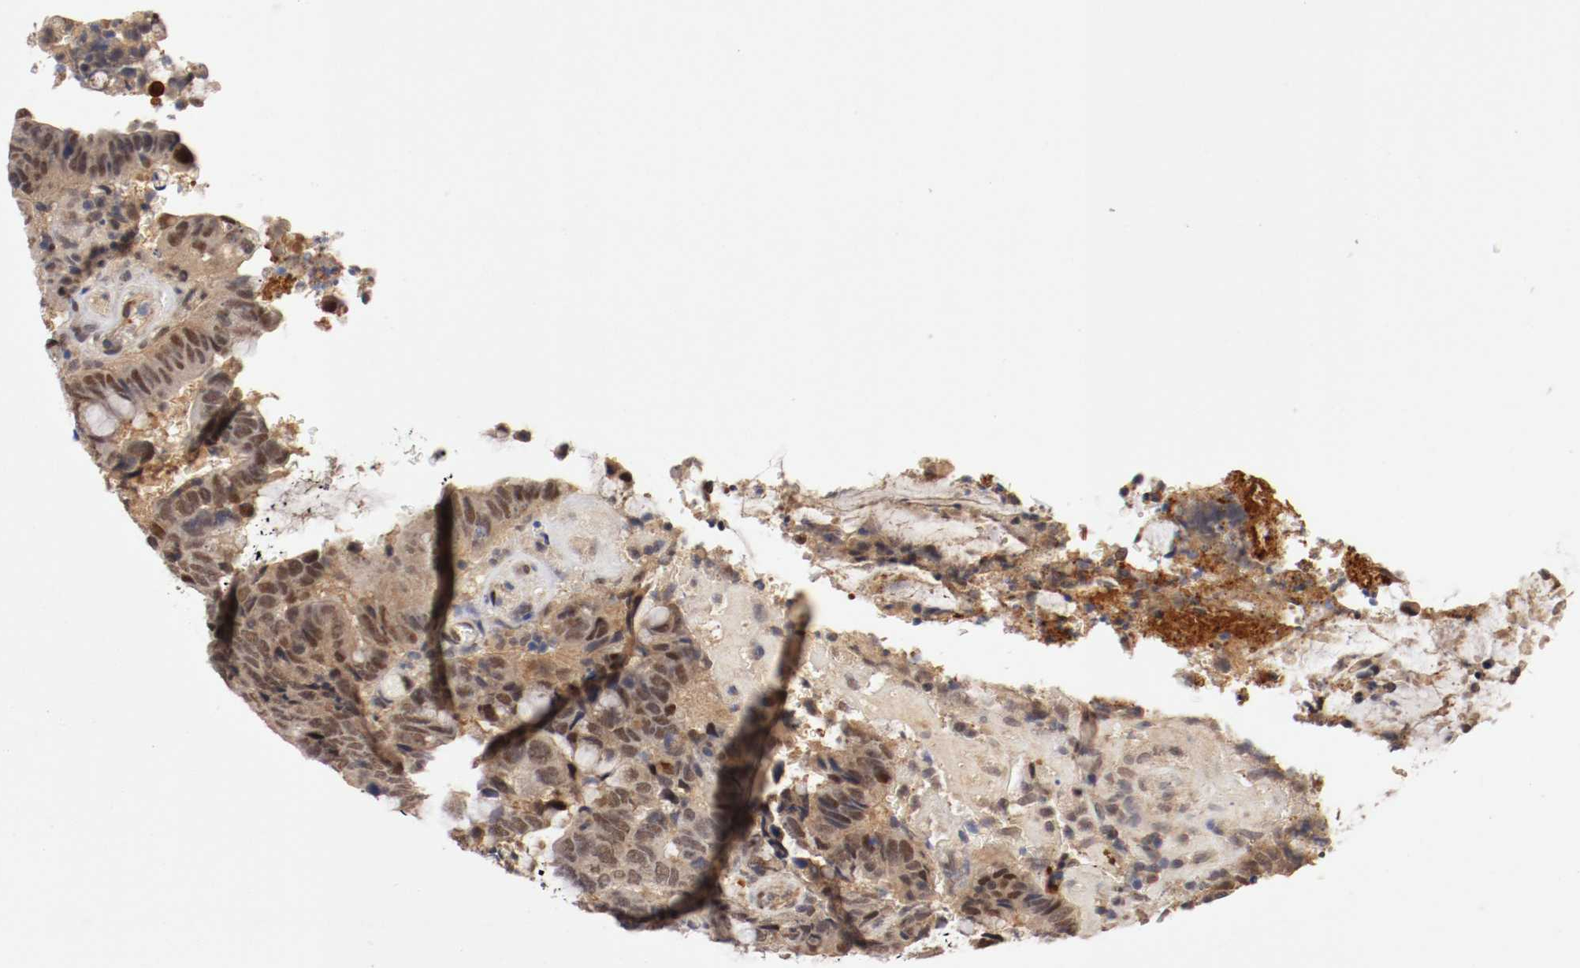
{"staining": {"intensity": "weak", "quantity": ">75%", "location": "cytoplasmic/membranous,nuclear"}, "tissue": "colorectal cancer", "cell_type": "Tumor cells", "image_type": "cancer", "snomed": [{"axis": "morphology", "description": "Normal tissue, NOS"}, {"axis": "morphology", "description": "Adenocarcinoma, NOS"}, {"axis": "topography", "description": "Rectum"}, {"axis": "topography", "description": "Peripheral nerve tissue"}], "caption": "Brown immunohistochemical staining in adenocarcinoma (colorectal) exhibits weak cytoplasmic/membranous and nuclear positivity in approximately >75% of tumor cells.", "gene": "DNMT3B", "patient": {"sex": "male", "age": 92}}